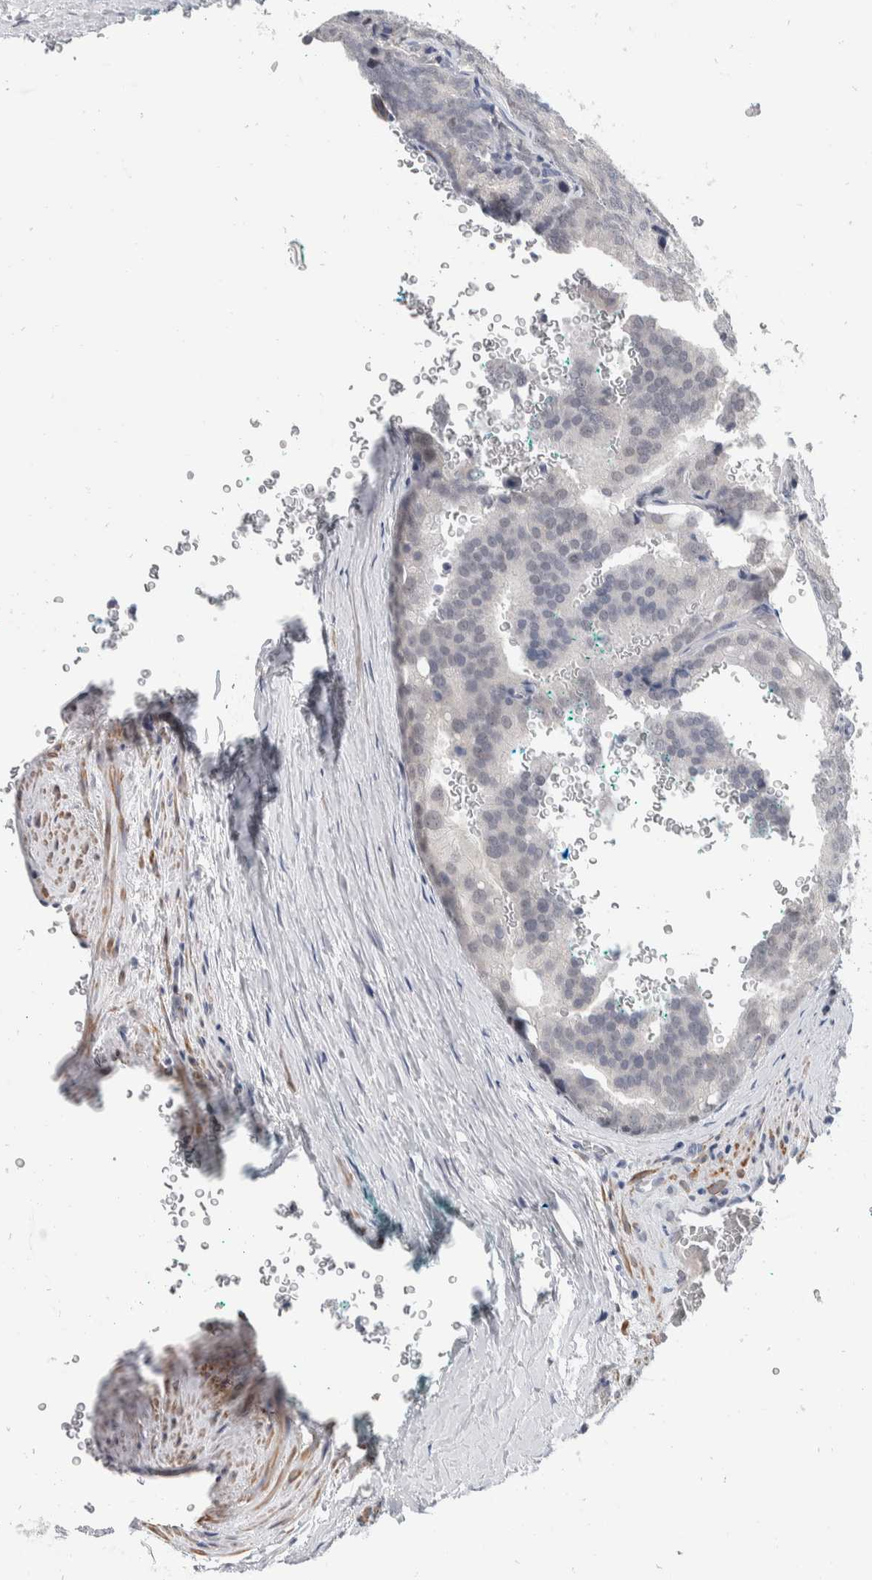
{"staining": {"intensity": "negative", "quantity": "none", "location": "none"}, "tissue": "prostate cancer", "cell_type": "Tumor cells", "image_type": "cancer", "snomed": [{"axis": "morphology", "description": "Adenocarcinoma, High grade"}, {"axis": "topography", "description": "Prostate"}], "caption": "There is no significant expression in tumor cells of prostate high-grade adenocarcinoma.", "gene": "CATSPERD", "patient": {"sex": "male", "age": 50}}